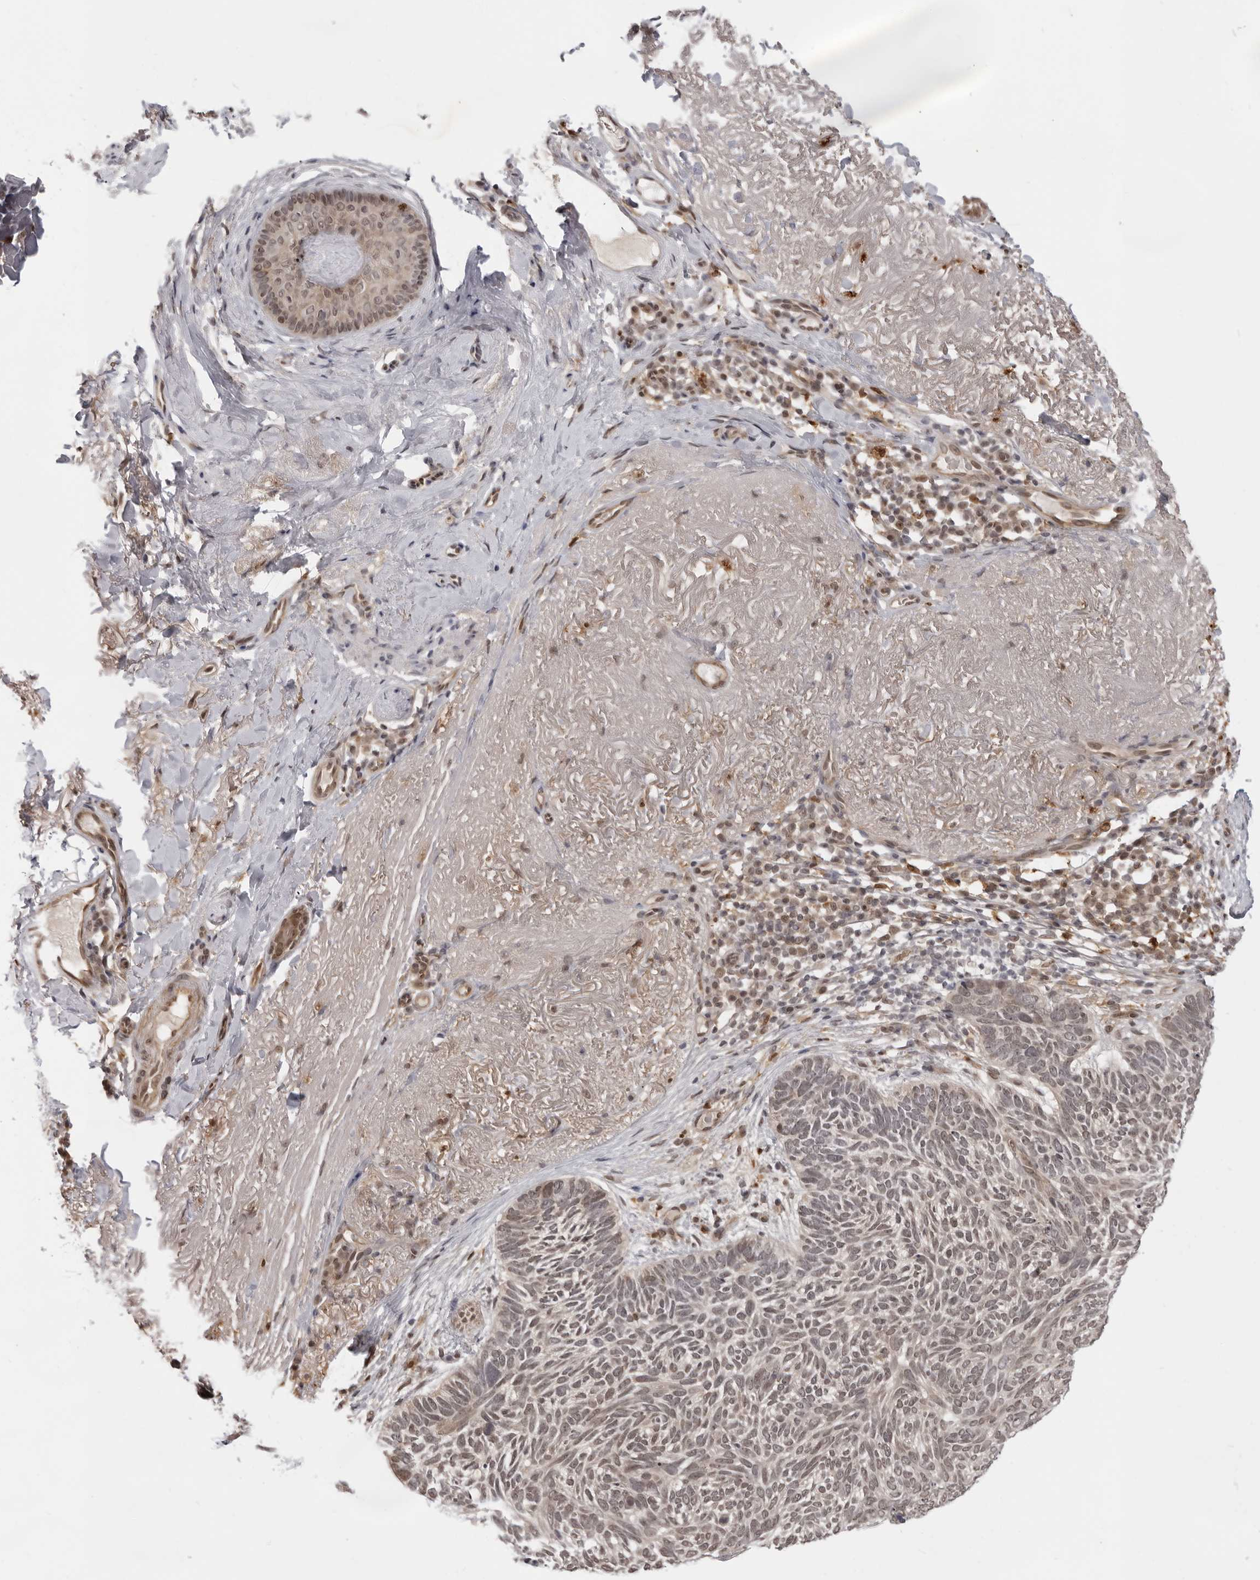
{"staining": {"intensity": "weak", "quantity": ">75%", "location": "nuclear"}, "tissue": "skin cancer", "cell_type": "Tumor cells", "image_type": "cancer", "snomed": [{"axis": "morphology", "description": "Basal cell carcinoma"}, {"axis": "topography", "description": "Skin"}], "caption": "This micrograph exhibits immunohistochemistry (IHC) staining of human skin cancer (basal cell carcinoma), with low weak nuclear staining in about >75% of tumor cells.", "gene": "SRGAP2", "patient": {"sex": "female", "age": 85}}